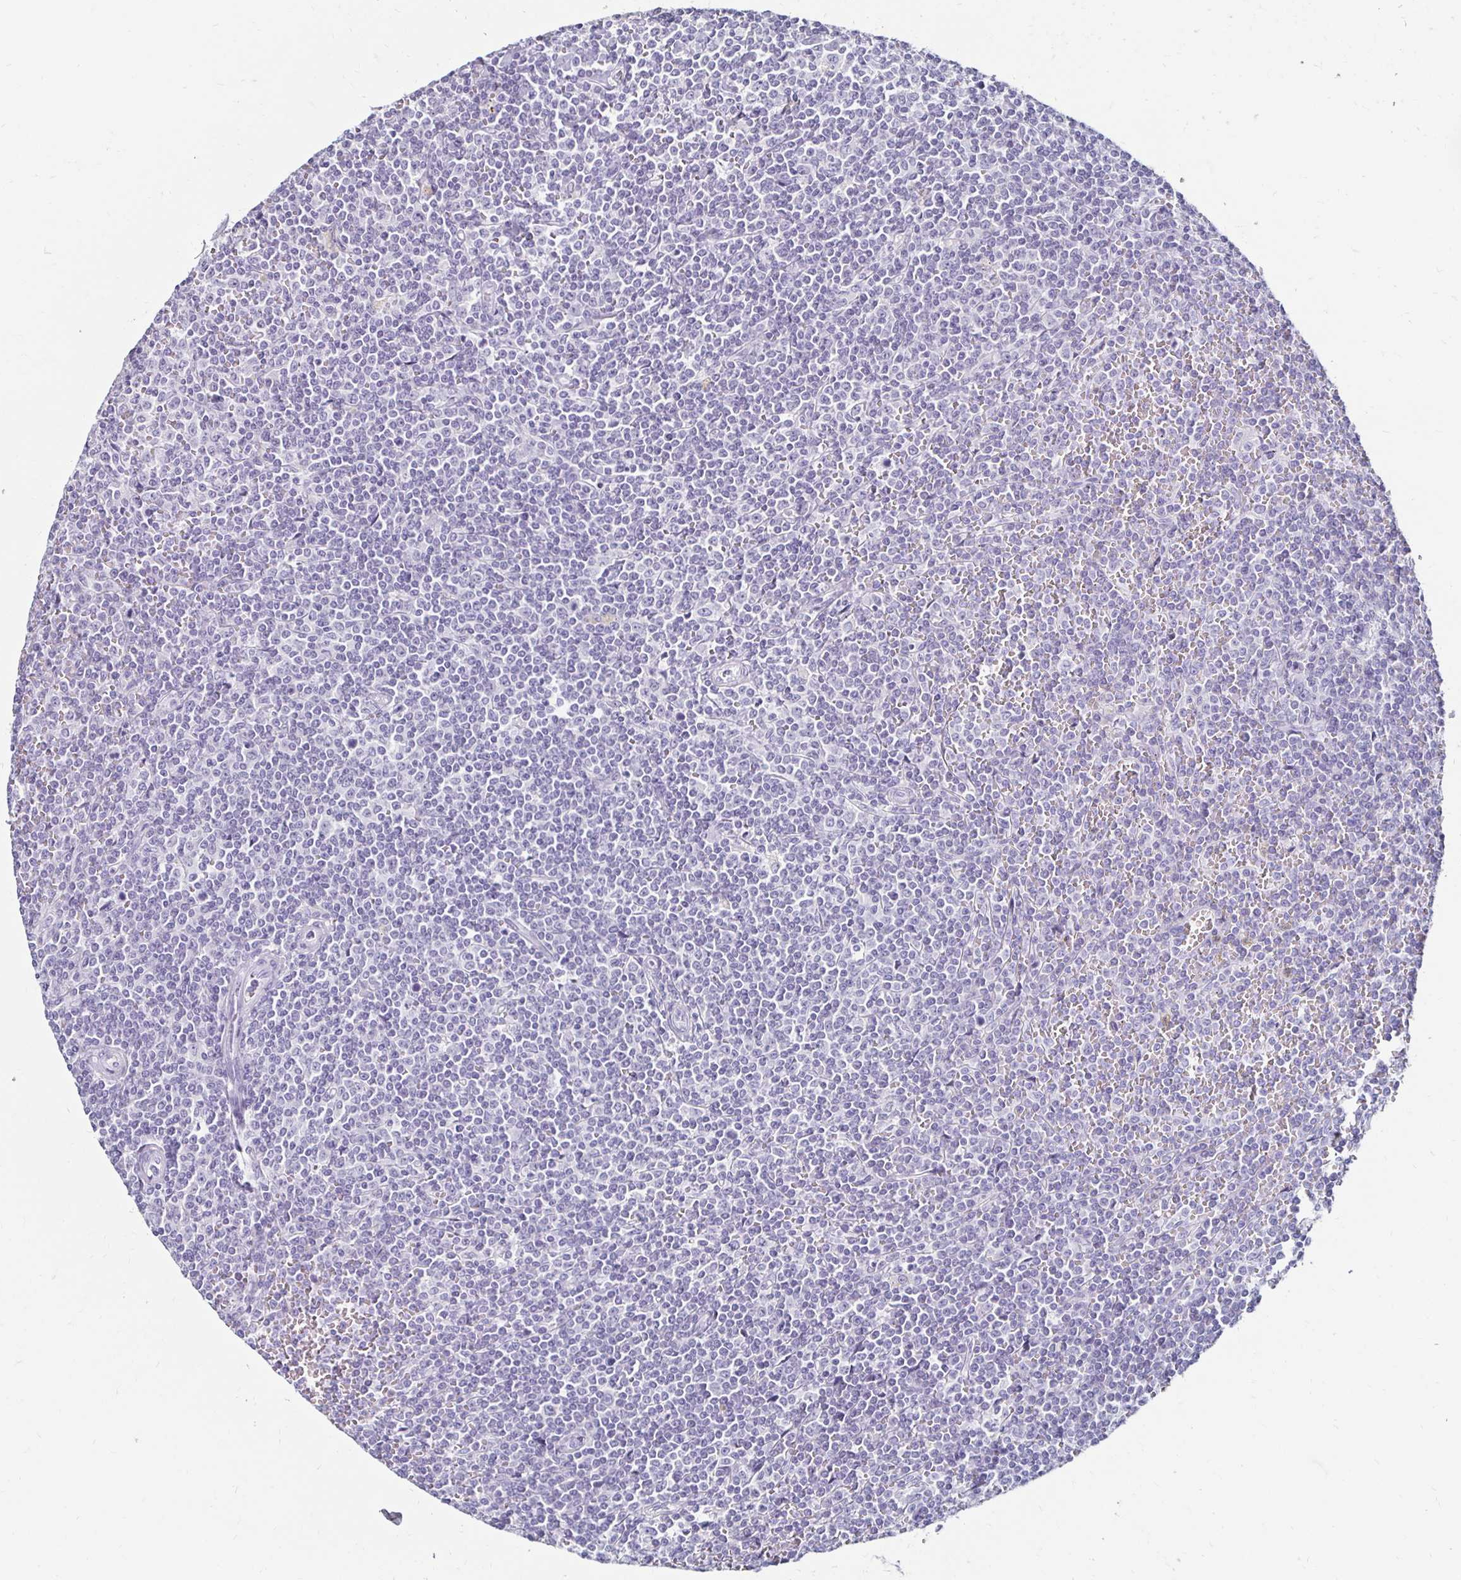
{"staining": {"intensity": "negative", "quantity": "none", "location": "none"}, "tissue": "lymphoma", "cell_type": "Tumor cells", "image_type": "cancer", "snomed": [{"axis": "morphology", "description": "Malignant lymphoma, non-Hodgkin's type, Low grade"}, {"axis": "topography", "description": "Spleen"}], "caption": "This is an immunohistochemistry (IHC) micrograph of malignant lymphoma, non-Hodgkin's type (low-grade). There is no expression in tumor cells.", "gene": "TOMM34", "patient": {"sex": "female", "age": 19}}